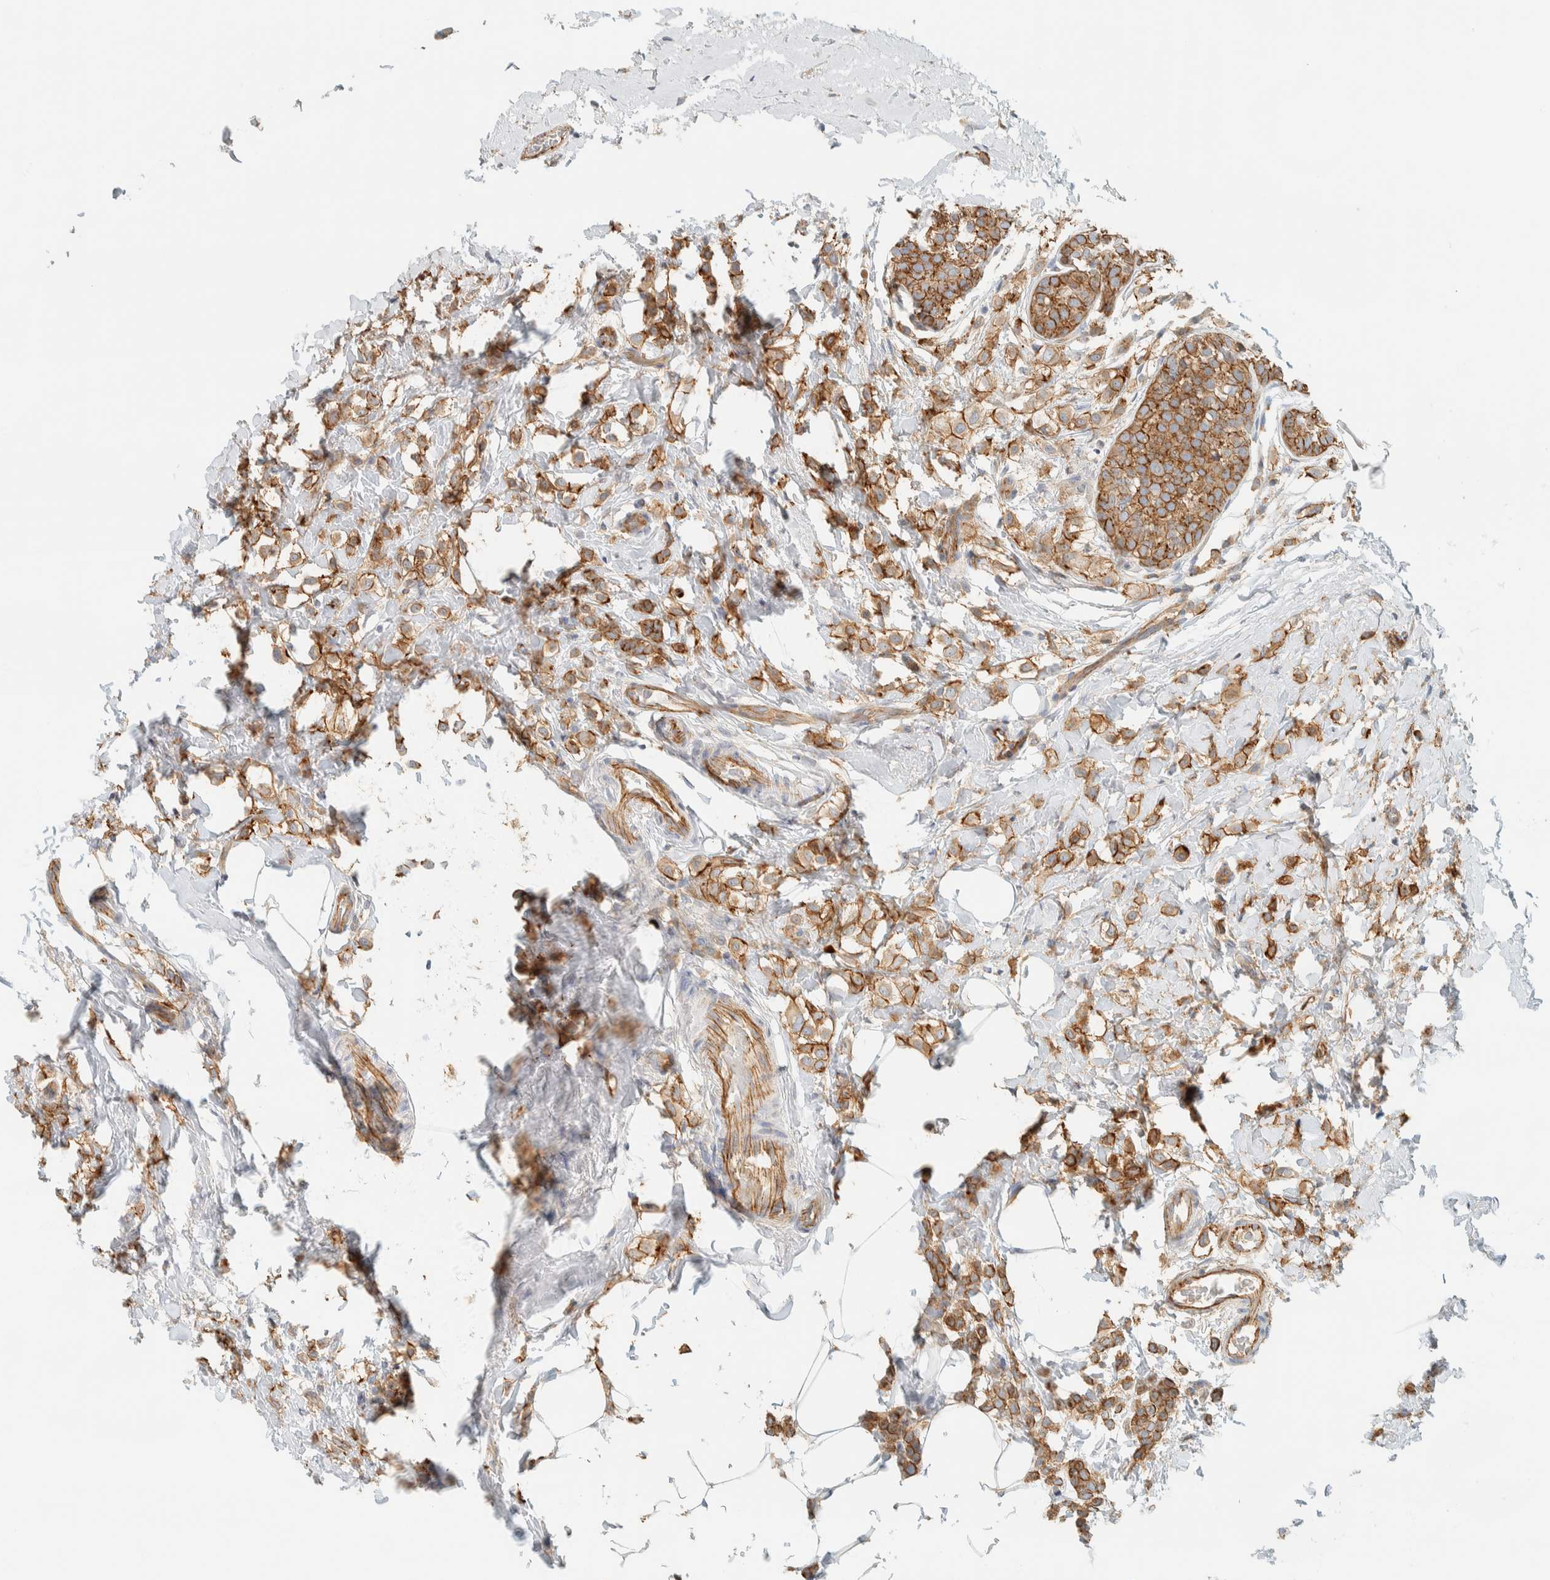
{"staining": {"intensity": "moderate", "quantity": ">75%", "location": "cytoplasmic/membranous"}, "tissue": "breast cancer", "cell_type": "Tumor cells", "image_type": "cancer", "snomed": [{"axis": "morphology", "description": "Lobular carcinoma"}, {"axis": "topography", "description": "Breast"}], "caption": "Immunohistochemical staining of human breast cancer (lobular carcinoma) shows medium levels of moderate cytoplasmic/membranous protein staining in approximately >75% of tumor cells. (DAB (3,3'-diaminobenzidine) = brown stain, brightfield microscopy at high magnification).", "gene": "LIMA1", "patient": {"sex": "female", "age": 50}}